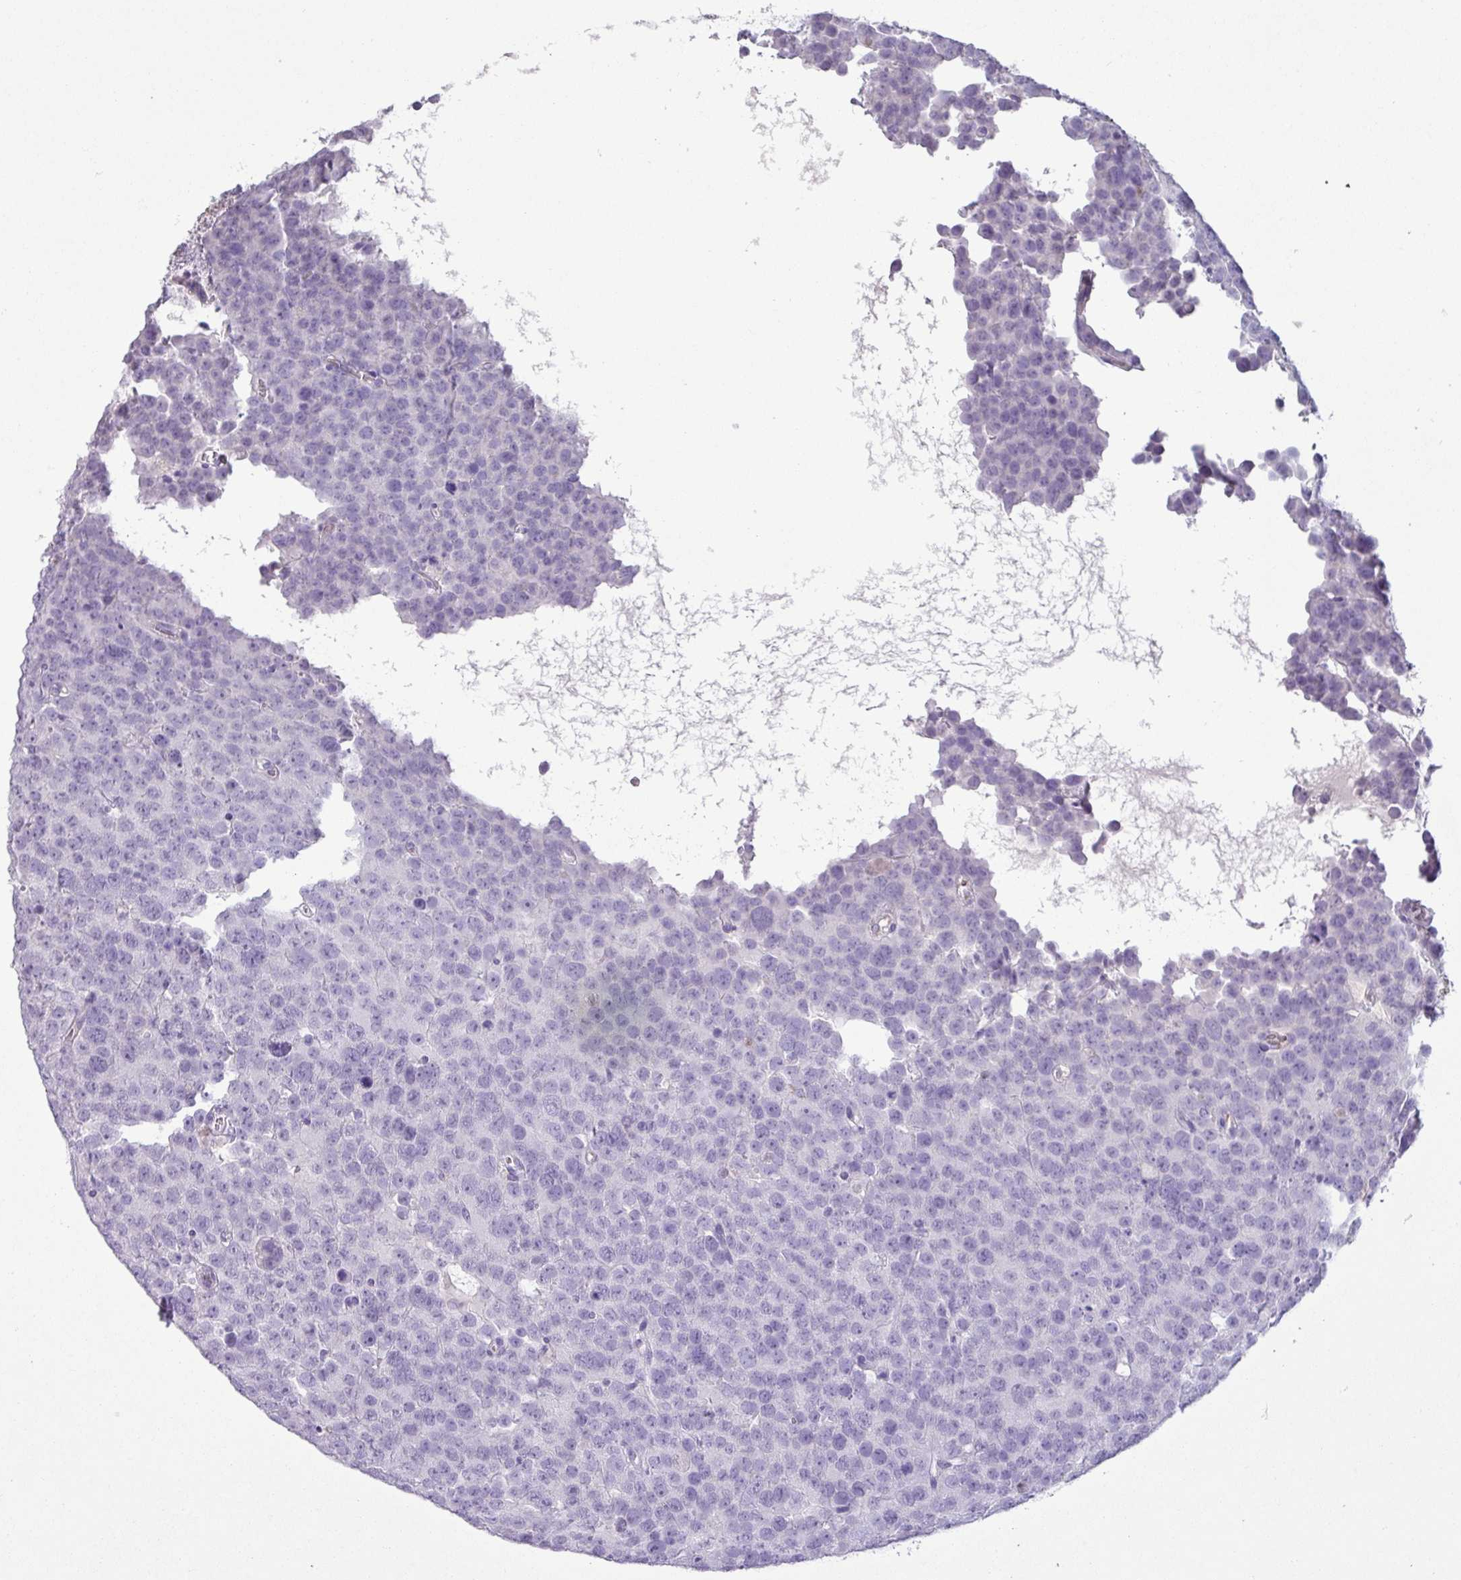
{"staining": {"intensity": "negative", "quantity": "none", "location": "none"}, "tissue": "testis cancer", "cell_type": "Tumor cells", "image_type": "cancer", "snomed": [{"axis": "morphology", "description": "Seminoma, NOS"}, {"axis": "topography", "description": "Testis"}], "caption": "Immunohistochemistry of testis seminoma reveals no positivity in tumor cells.", "gene": "ZNF667", "patient": {"sex": "male", "age": 71}}